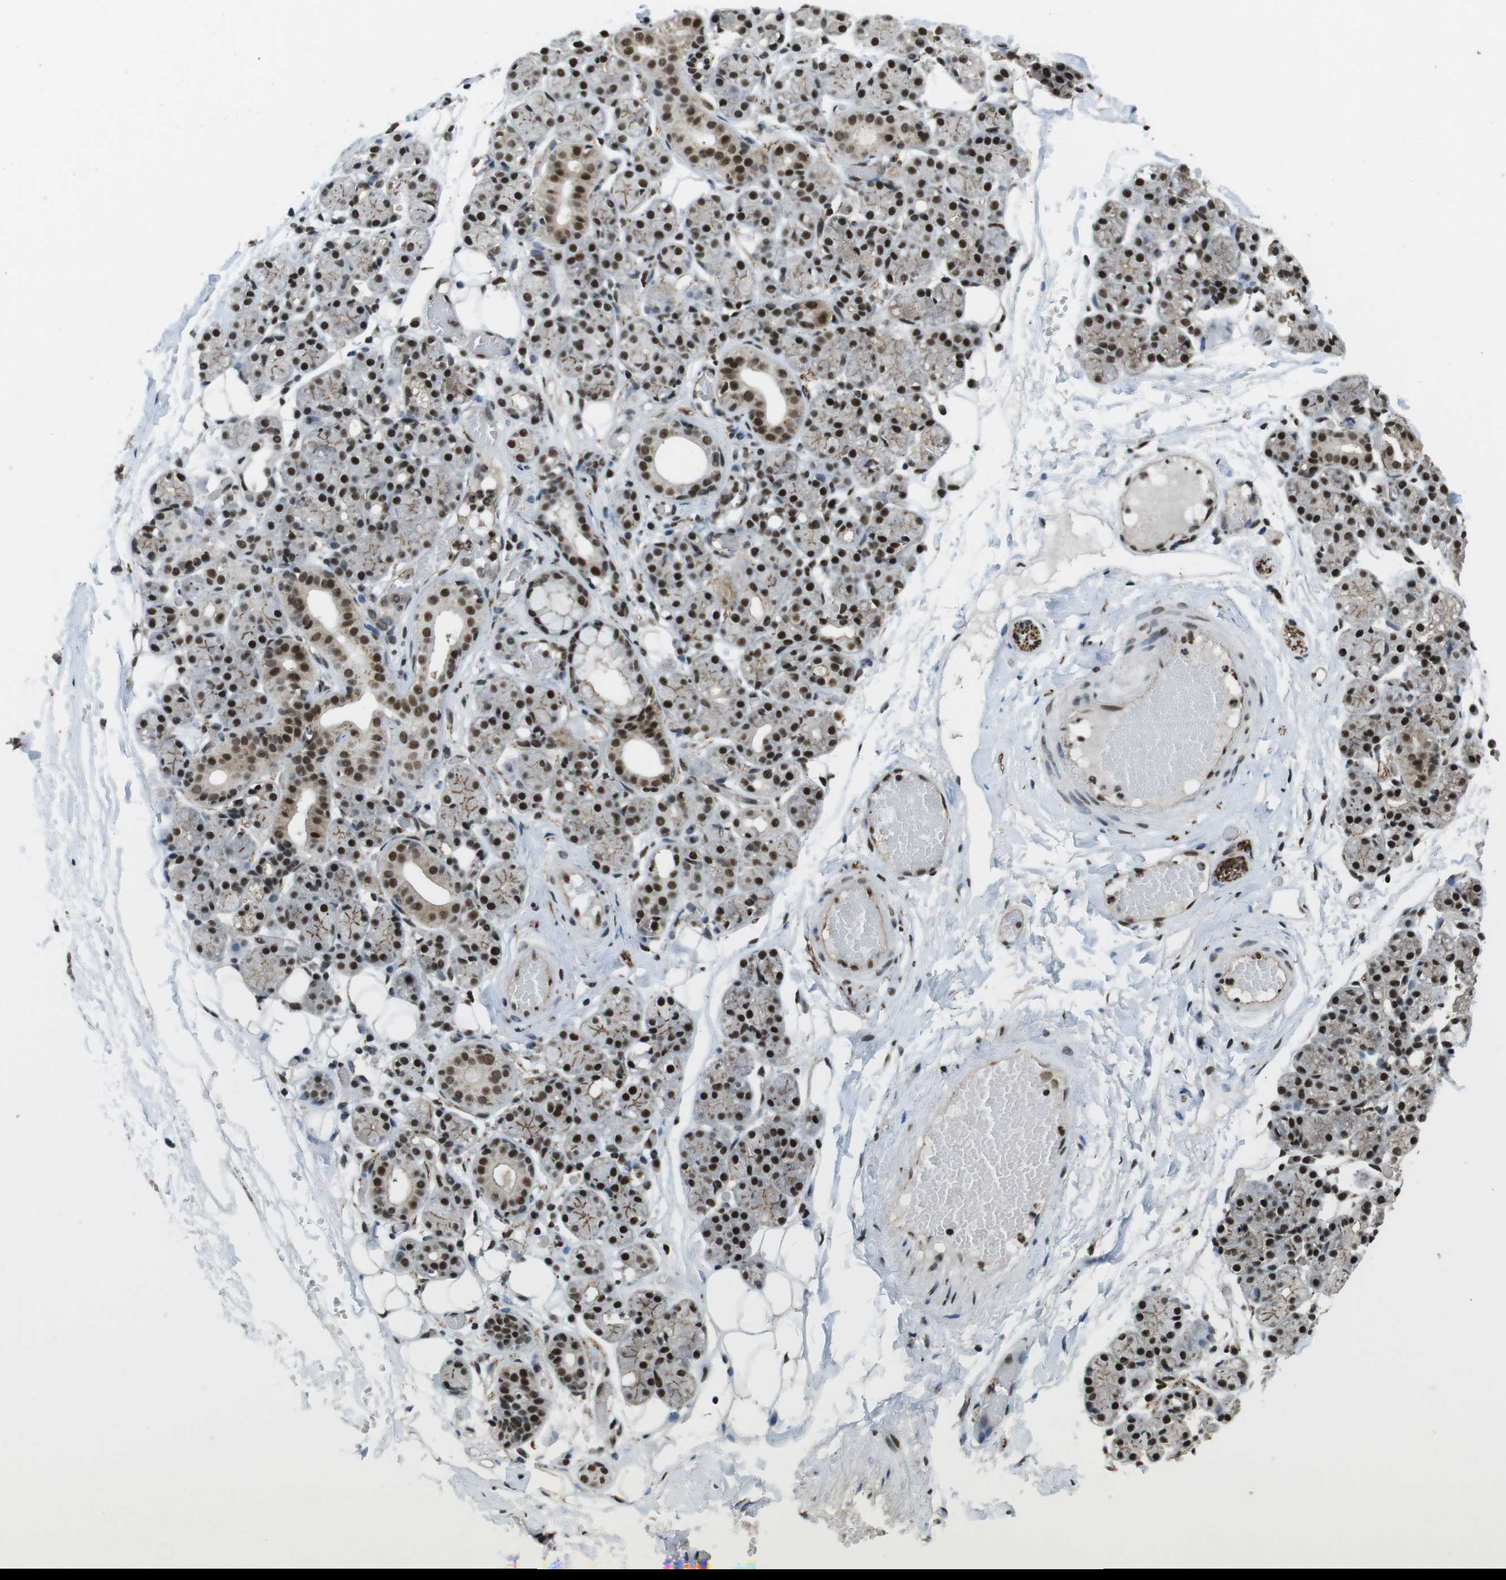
{"staining": {"intensity": "moderate", "quantity": ">75%", "location": "cytoplasmic/membranous,nuclear"}, "tissue": "salivary gland", "cell_type": "Glandular cells", "image_type": "normal", "snomed": [{"axis": "morphology", "description": "Normal tissue, NOS"}, {"axis": "topography", "description": "Salivary gland"}], "caption": "Brown immunohistochemical staining in benign human salivary gland shows moderate cytoplasmic/membranous,nuclear staining in approximately >75% of glandular cells. The staining is performed using DAB (3,3'-diaminobenzidine) brown chromogen to label protein expression. The nuclei are counter-stained blue using hematoxylin.", "gene": "CSNK2B", "patient": {"sex": "male", "age": 63}}